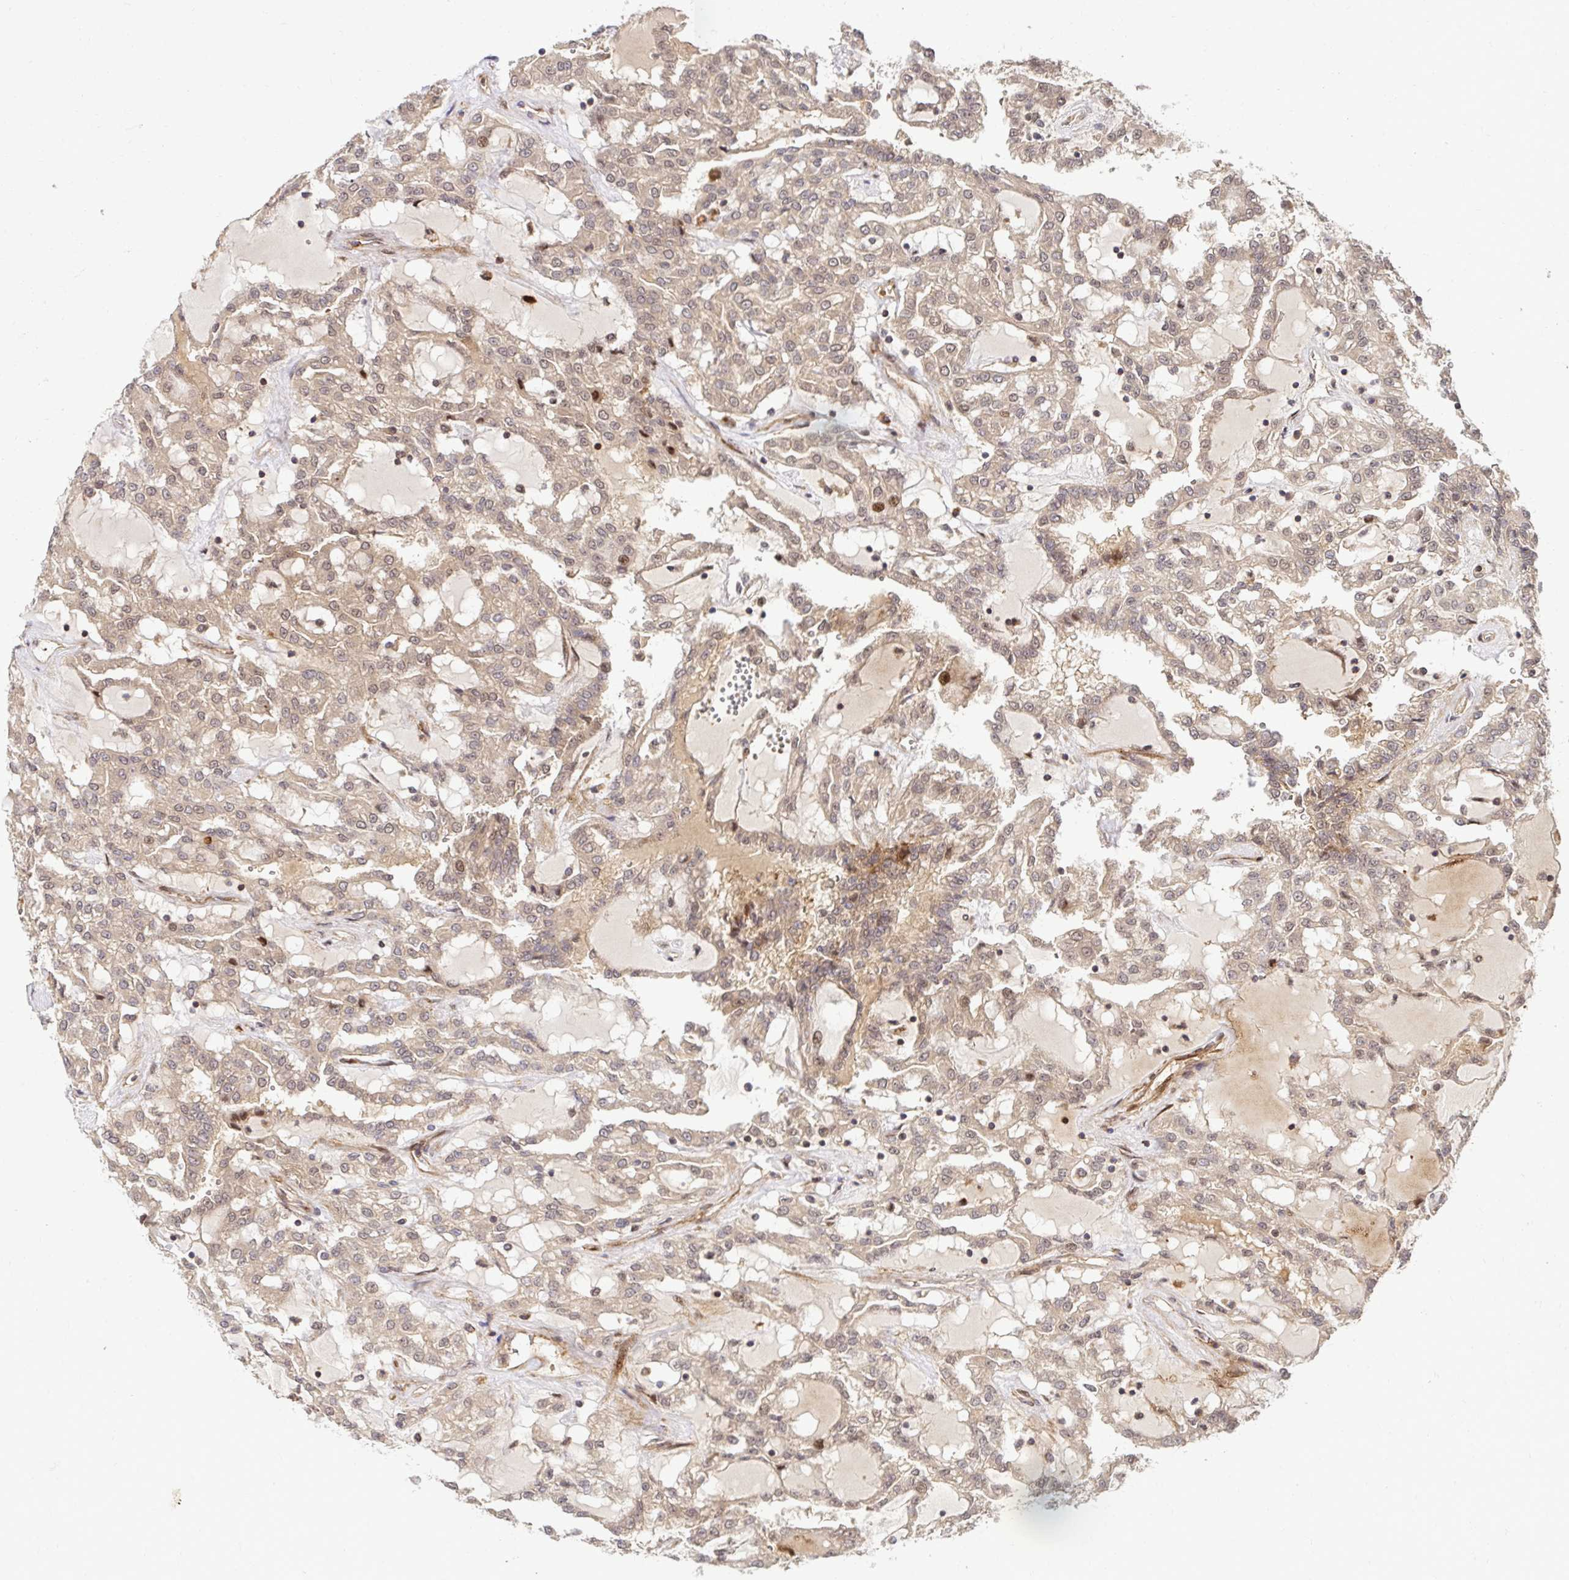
{"staining": {"intensity": "moderate", "quantity": "<25%", "location": "nuclear"}, "tissue": "renal cancer", "cell_type": "Tumor cells", "image_type": "cancer", "snomed": [{"axis": "morphology", "description": "Adenocarcinoma, NOS"}, {"axis": "topography", "description": "Kidney"}], "caption": "Brown immunohistochemical staining in adenocarcinoma (renal) shows moderate nuclear expression in approximately <25% of tumor cells. (Brightfield microscopy of DAB IHC at high magnification).", "gene": "PSMA4", "patient": {"sex": "male", "age": 63}}